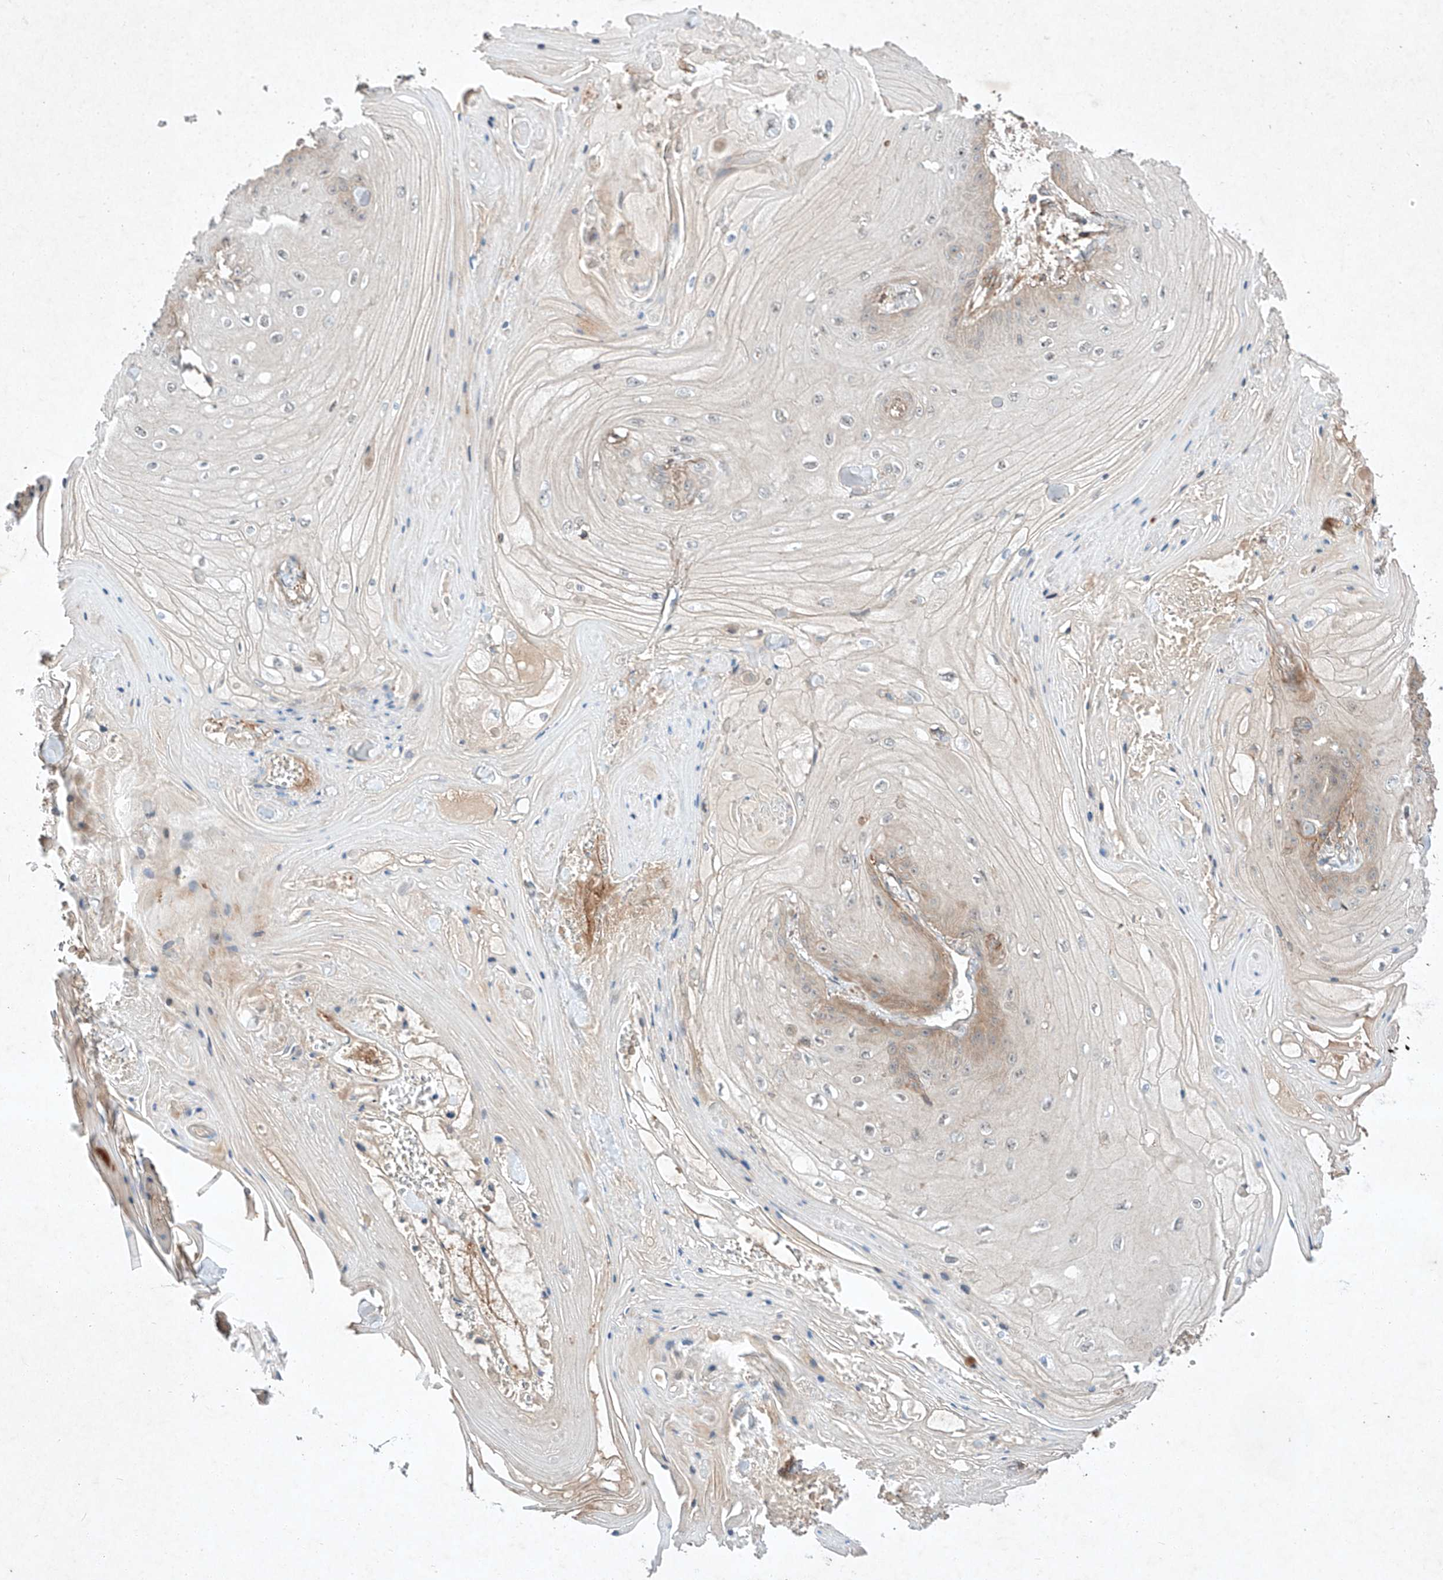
{"staining": {"intensity": "weak", "quantity": "<25%", "location": "cytoplasmic/membranous"}, "tissue": "skin cancer", "cell_type": "Tumor cells", "image_type": "cancer", "snomed": [{"axis": "morphology", "description": "Squamous cell carcinoma, NOS"}, {"axis": "topography", "description": "Skin"}], "caption": "High magnification brightfield microscopy of squamous cell carcinoma (skin) stained with DAB (3,3'-diaminobenzidine) (brown) and counterstained with hematoxylin (blue): tumor cells show no significant staining.", "gene": "ARHGAP33", "patient": {"sex": "male", "age": 74}}